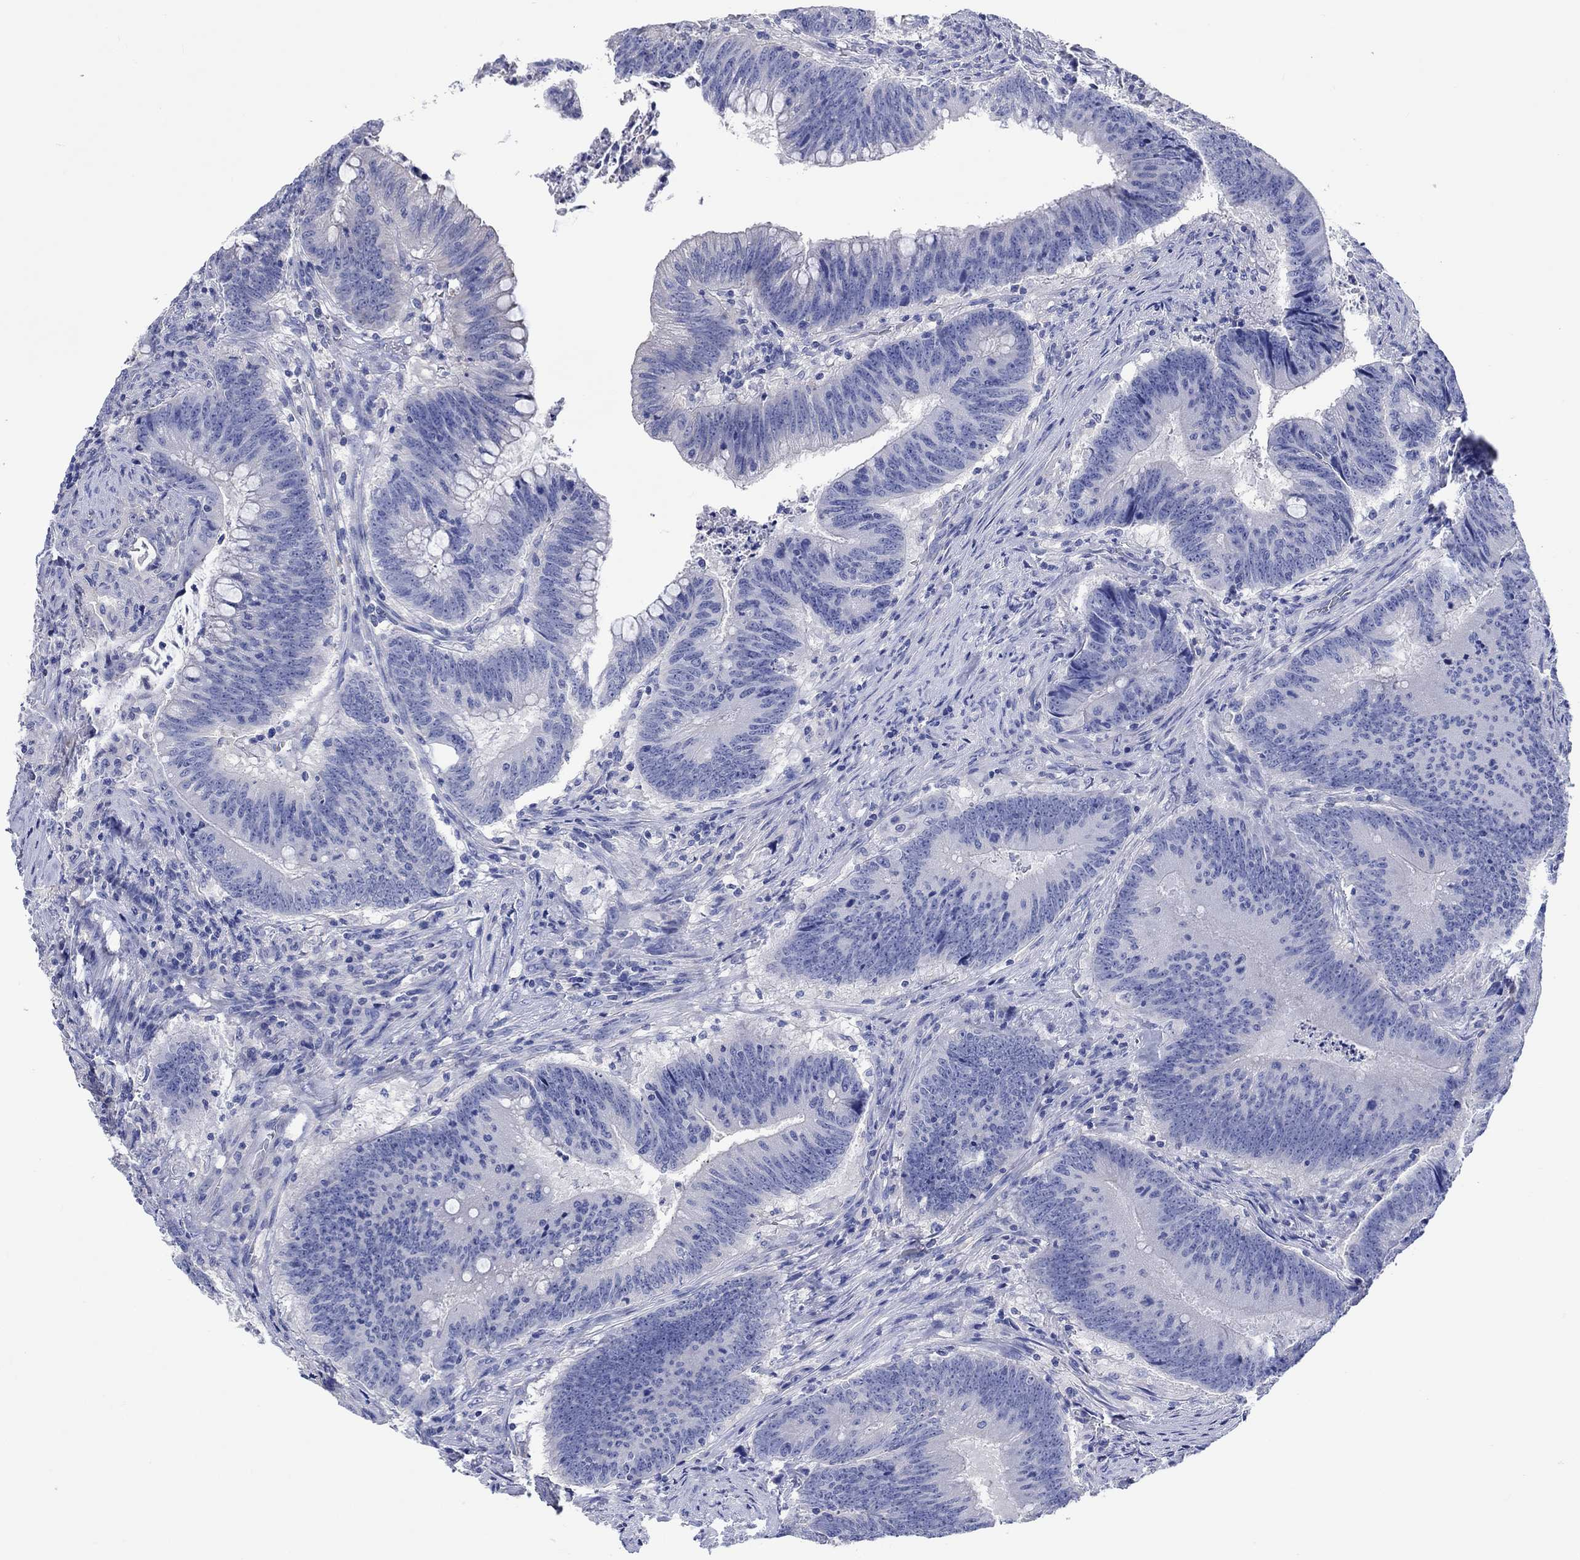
{"staining": {"intensity": "negative", "quantity": "none", "location": "none"}, "tissue": "colorectal cancer", "cell_type": "Tumor cells", "image_type": "cancer", "snomed": [{"axis": "morphology", "description": "Adenocarcinoma, NOS"}, {"axis": "topography", "description": "Colon"}], "caption": "Tumor cells show no significant protein expression in adenocarcinoma (colorectal).", "gene": "TOMM20L", "patient": {"sex": "female", "age": 87}}